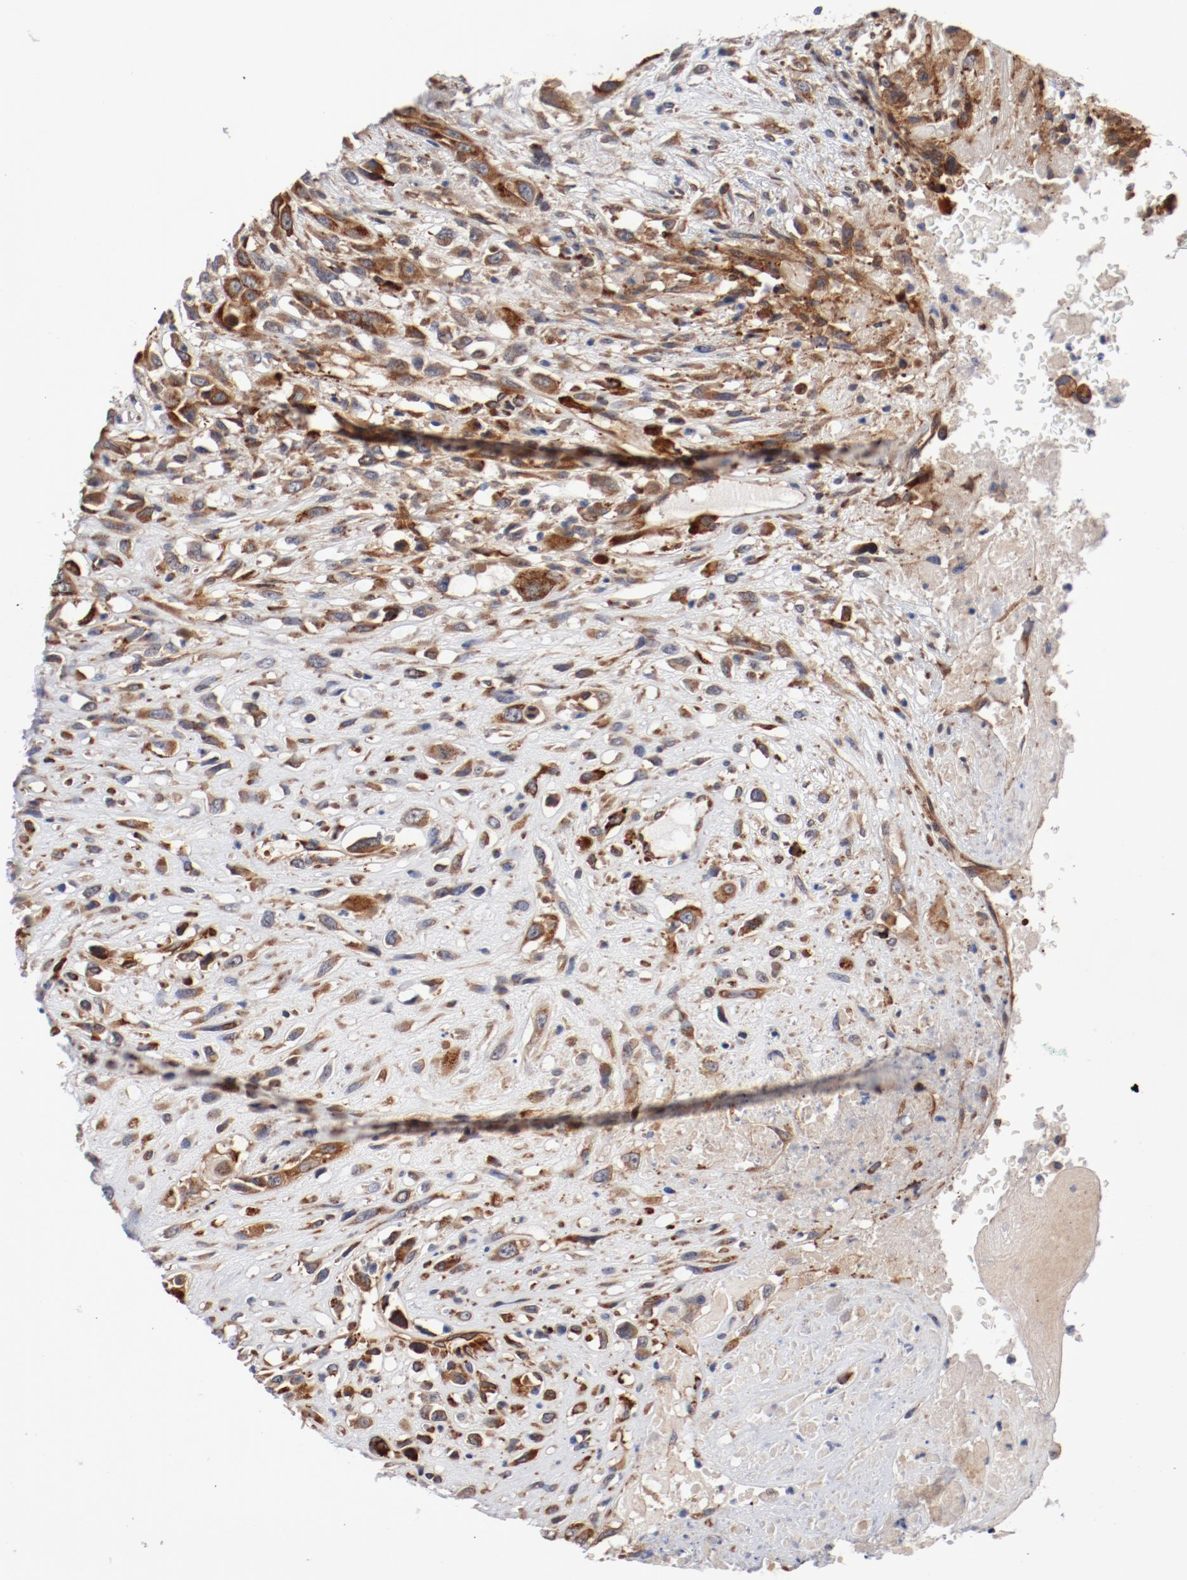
{"staining": {"intensity": "moderate", "quantity": ">75%", "location": "cytoplasmic/membranous"}, "tissue": "head and neck cancer", "cell_type": "Tumor cells", "image_type": "cancer", "snomed": [{"axis": "morphology", "description": "Necrosis, NOS"}, {"axis": "morphology", "description": "Neoplasm, malignant, NOS"}, {"axis": "topography", "description": "Salivary gland"}, {"axis": "topography", "description": "Head-Neck"}], "caption": "The photomicrograph displays a brown stain indicating the presence of a protein in the cytoplasmic/membranous of tumor cells in head and neck cancer (neoplasm (malignant)).", "gene": "PITPNM2", "patient": {"sex": "male", "age": 43}}